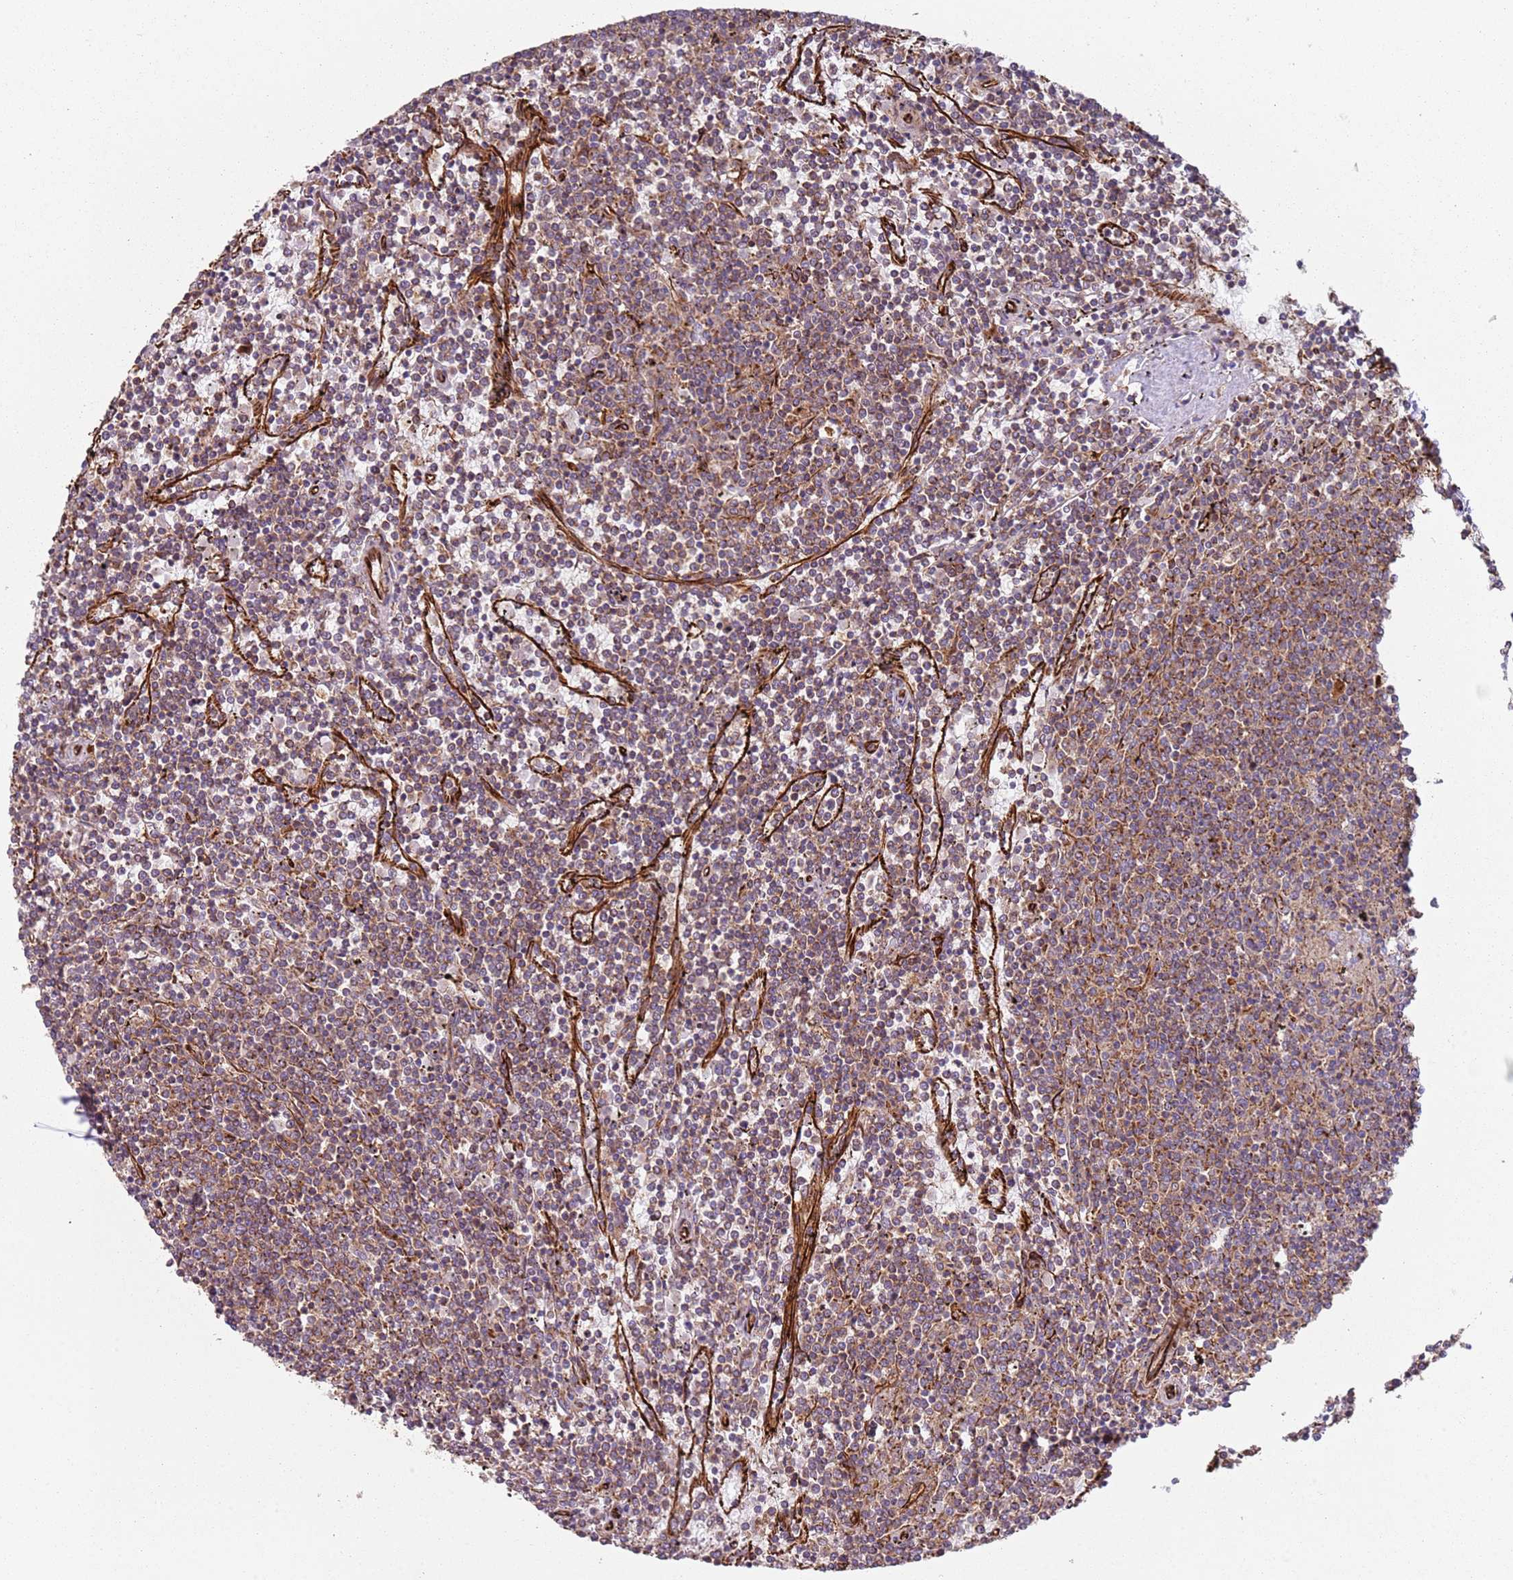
{"staining": {"intensity": "moderate", "quantity": ">75%", "location": "cytoplasmic/membranous"}, "tissue": "lymphoma", "cell_type": "Tumor cells", "image_type": "cancer", "snomed": [{"axis": "morphology", "description": "Malignant lymphoma, non-Hodgkin's type, Low grade"}, {"axis": "topography", "description": "Spleen"}], "caption": "Protein positivity by IHC demonstrates moderate cytoplasmic/membranous expression in approximately >75% of tumor cells in low-grade malignant lymphoma, non-Hodgkin's type. (brown staining indicates protein expression, while blue staining denotes nuclei).", "gene": "SNAPIN", "patient": {"sex": "female", "age": 50}}